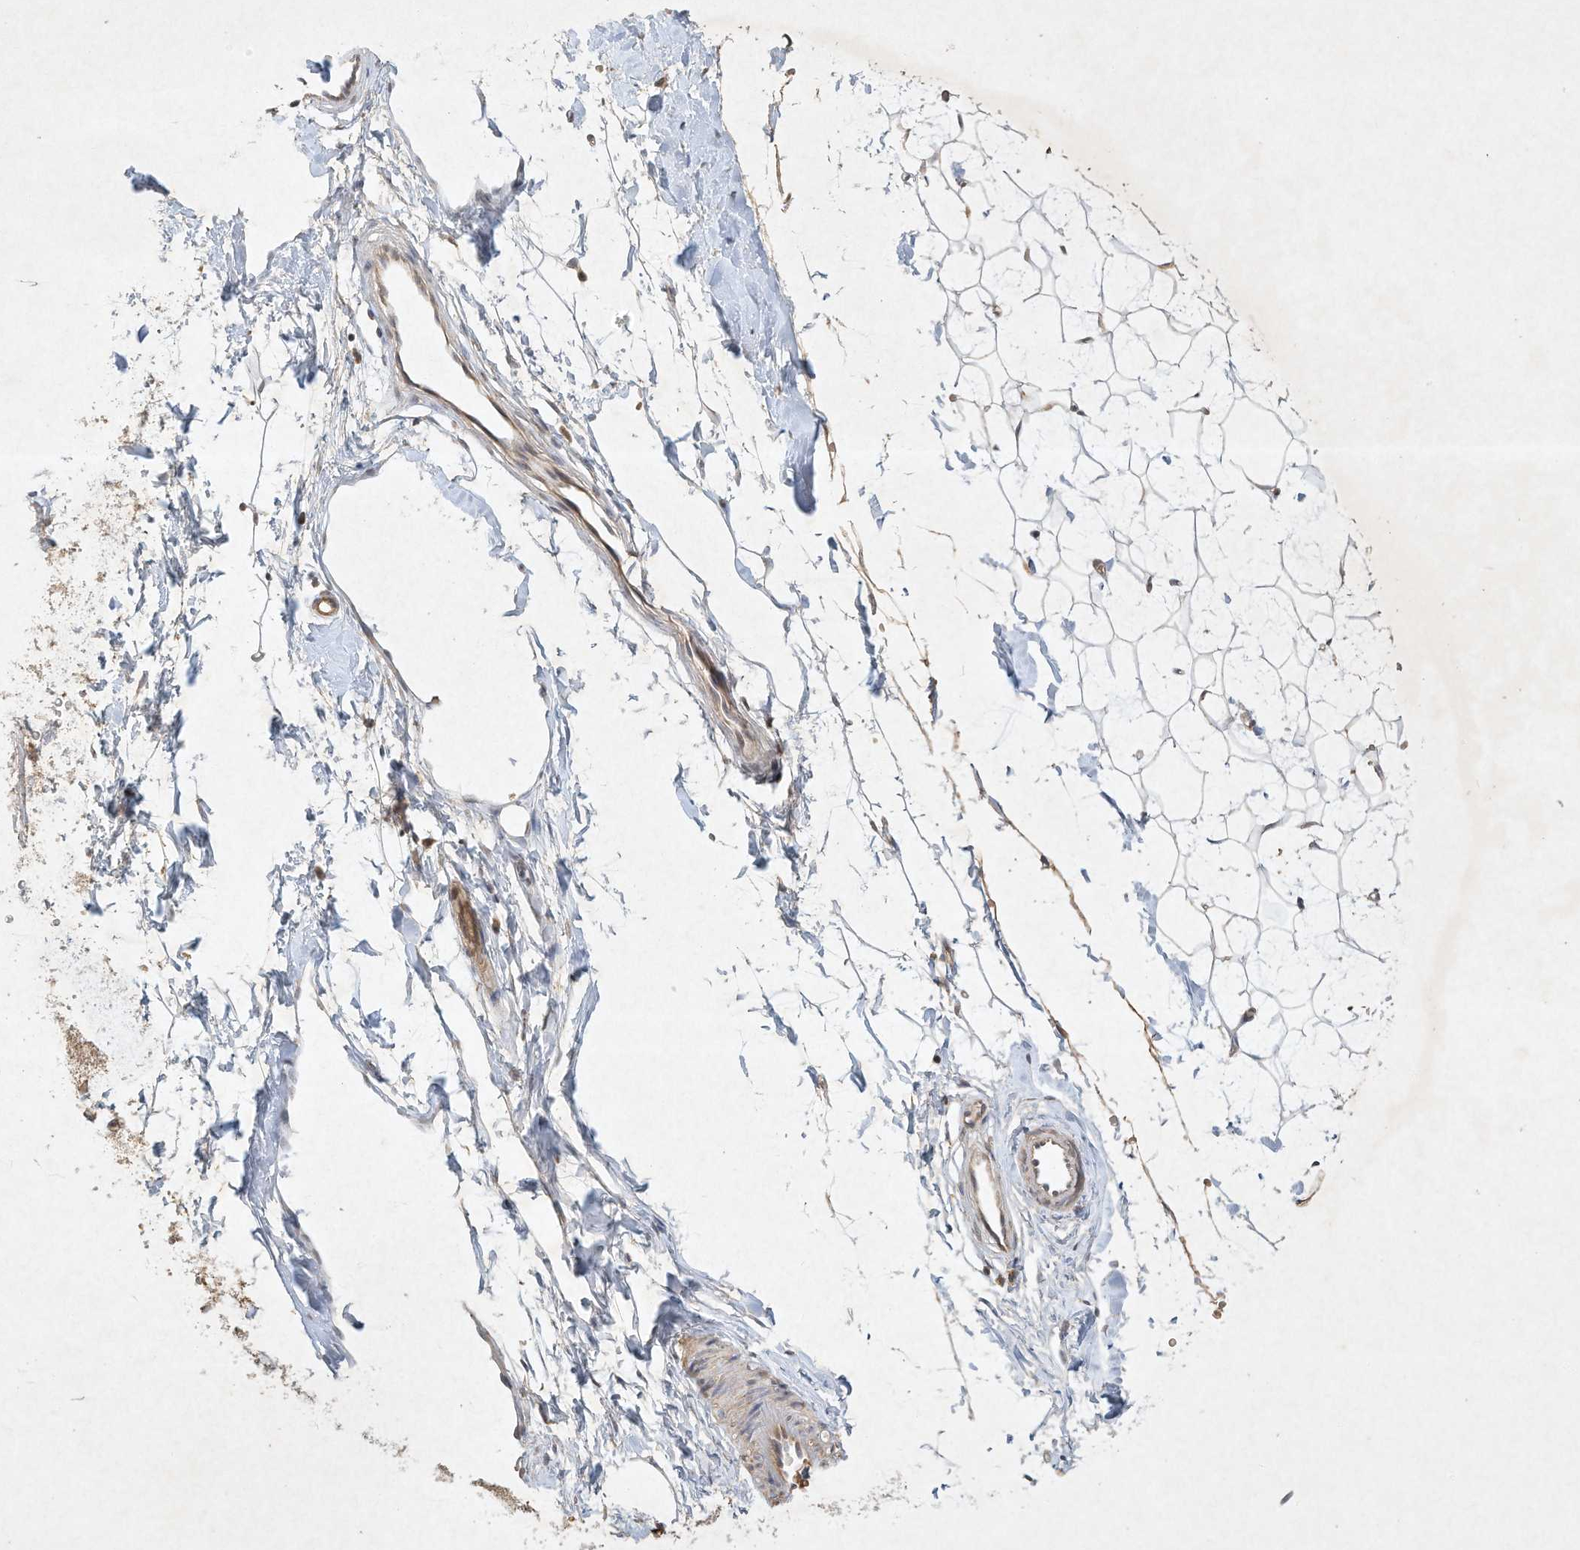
{"staining": {"intensity": "weak", "quantity": ">75%", "location": "cytoplasmic/membranous"}, "tissue": "adipose tissue", "cell_type": "Adipocytes", "image_type": "normal", "snomed": [{"axis": "morphology", "description": "Normal tissue, NOS"}, {"axis": "topography", "description": "Breast"}], "caption": "A high-resolution image shows immunohistochemistry staining of benign adipose tissue, which shows weak cytoplasmic/membranous staining in approximately >75% of adipocytes. The staining is performed using DAB brown chromogen to label protein expression. The nuclei are counter-stained blue using hematoxylin.", "gene": "BTRC", "patient": {"sex": "female", "age": 23}}